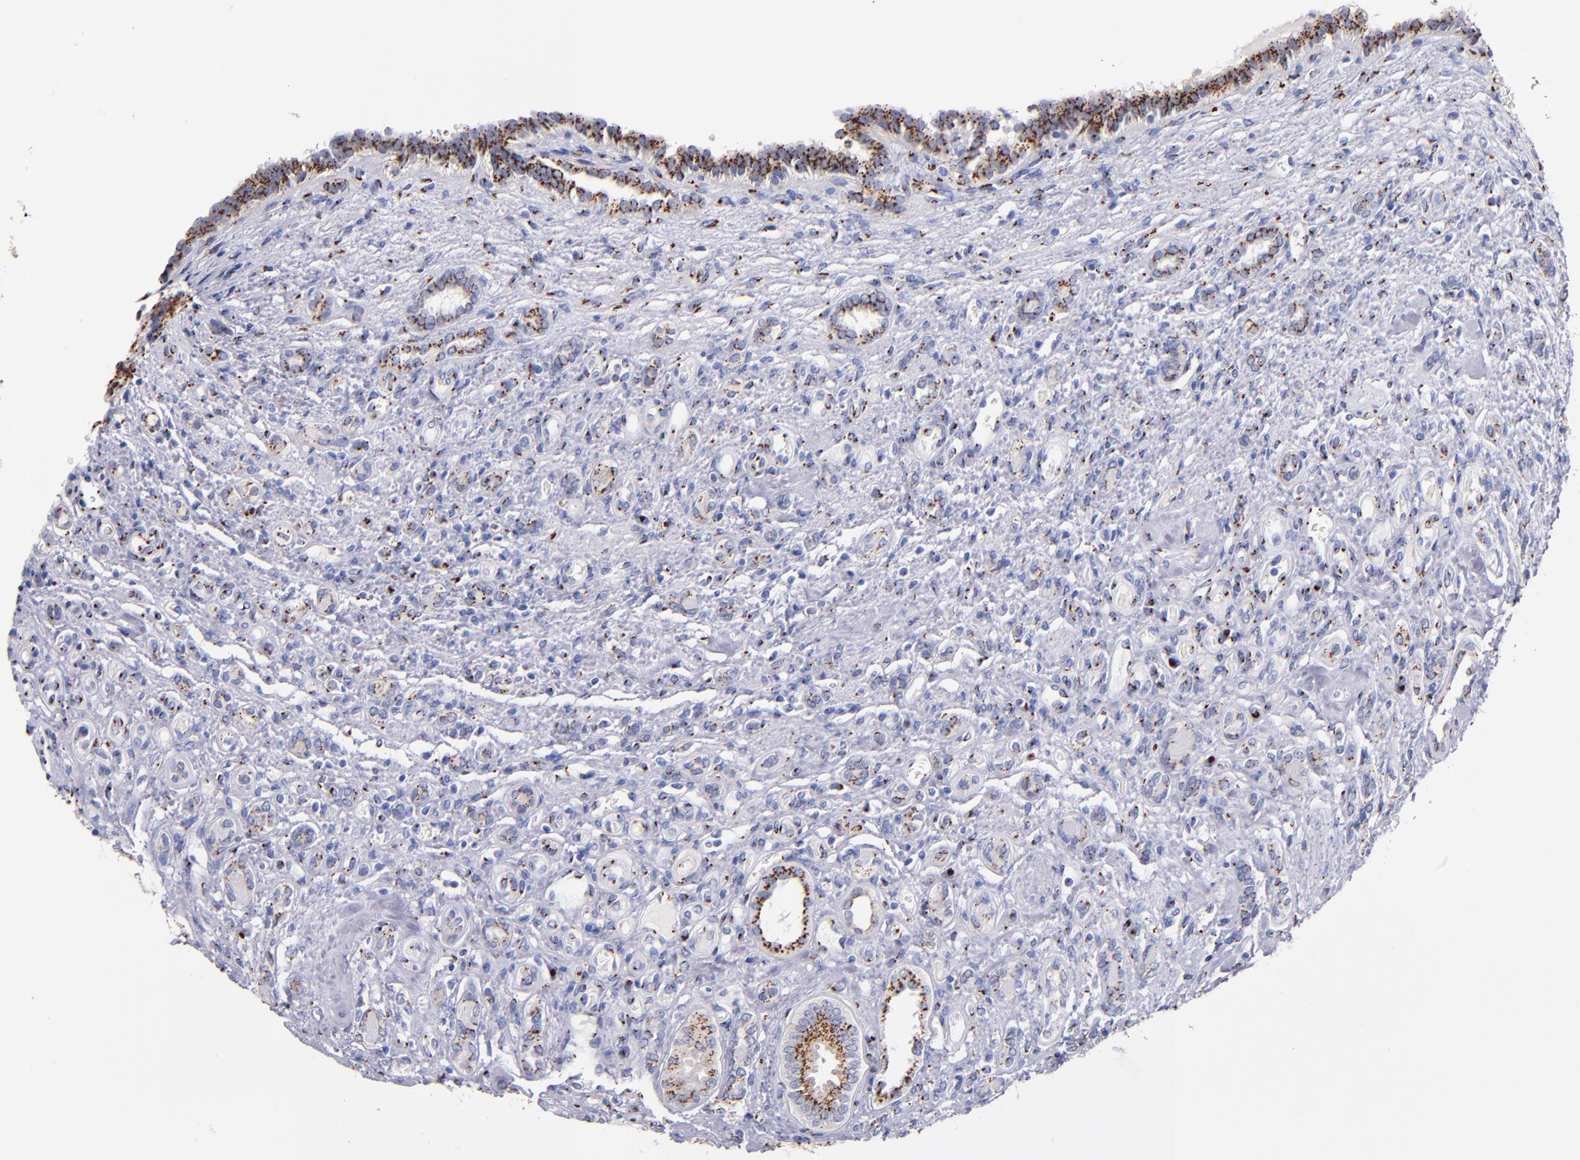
{"staining": {"intensity": "strong", "quantity": ">75%", "location": "cytoplasmic/membranous"}, "tissue": "renal cancer", "cell_type": "Tumor cells", "image_type": "cancer", "snomed": [{"axis": "morphology", "description": "Inflammation, NOS"}, {"axis": "morphology", "description": "Adenocarcinoma, NOS"}, {"axis": "topography", "description": "Kidney"}], "caption": "Adenocarcinoma (renal) was stained to show a protein in brown. There is high levels of strong cytoplasmic/membranous positivity in about >75% of tumor cells. The staining was performed using DAB, with brown indicating positive protein expression. Nuclei are stained blue with hematoxylin.", "gene": "GOLIM4", "patient": {"sex": "male", "age": 68}}